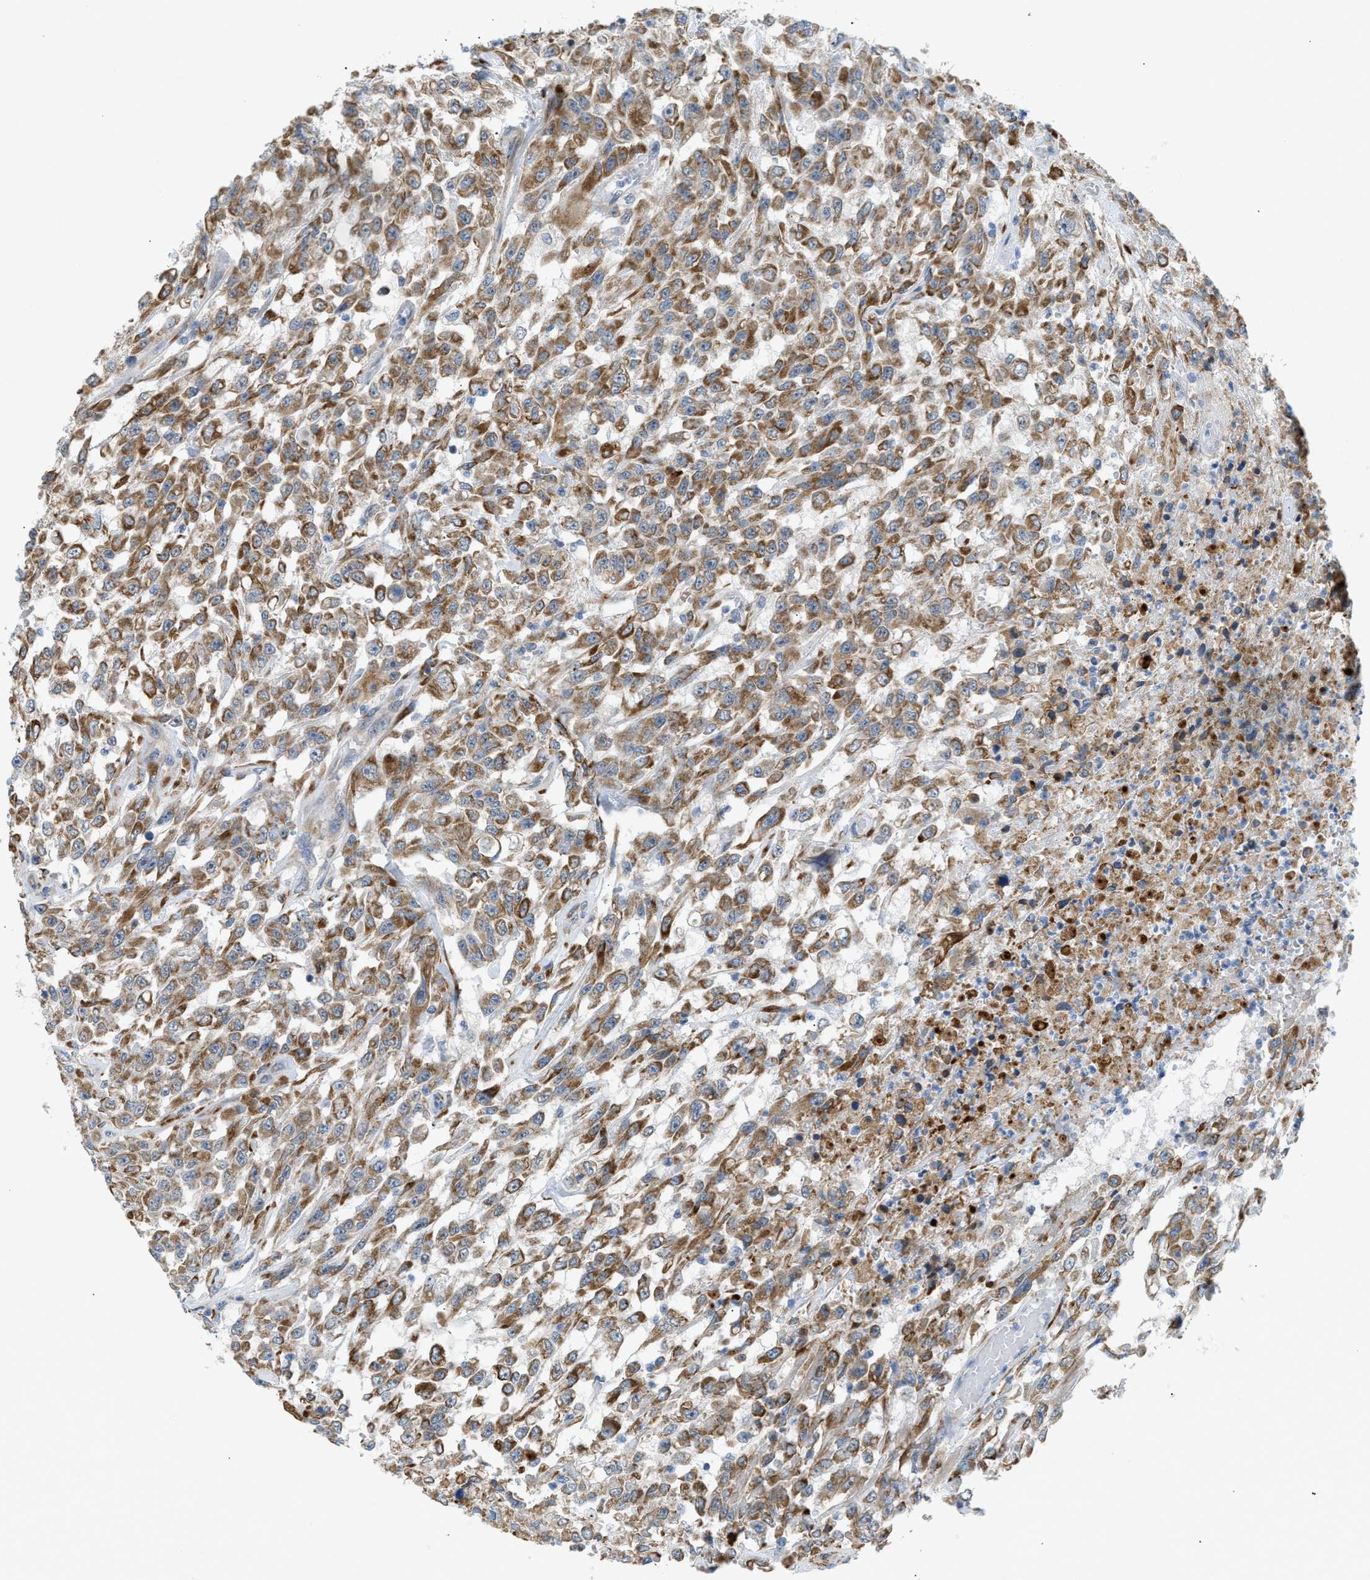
{"staining": {"intensity": "moderate", "quantity": ">75%", "location": "cytoplasmic/membranous"}, "tissue": "urothelial cancer", "cell_type": "Tumor cells", "image_type": "cancer", "snomed": [{"axis": "morphology", "description": "Urothelial carcinoma, High grade"}, {"axis": "topography", "description": "Urinary bladder"}], "caption": "Immunohistochemical staining of human high-grade urothelial carcinoma shows medium levels of moderate cytoplasmic/membranous protein positivity in approximately >75% of tumor cells.", "gene": "KCNC2", "patient": {"sex": "male", "age": 46}}